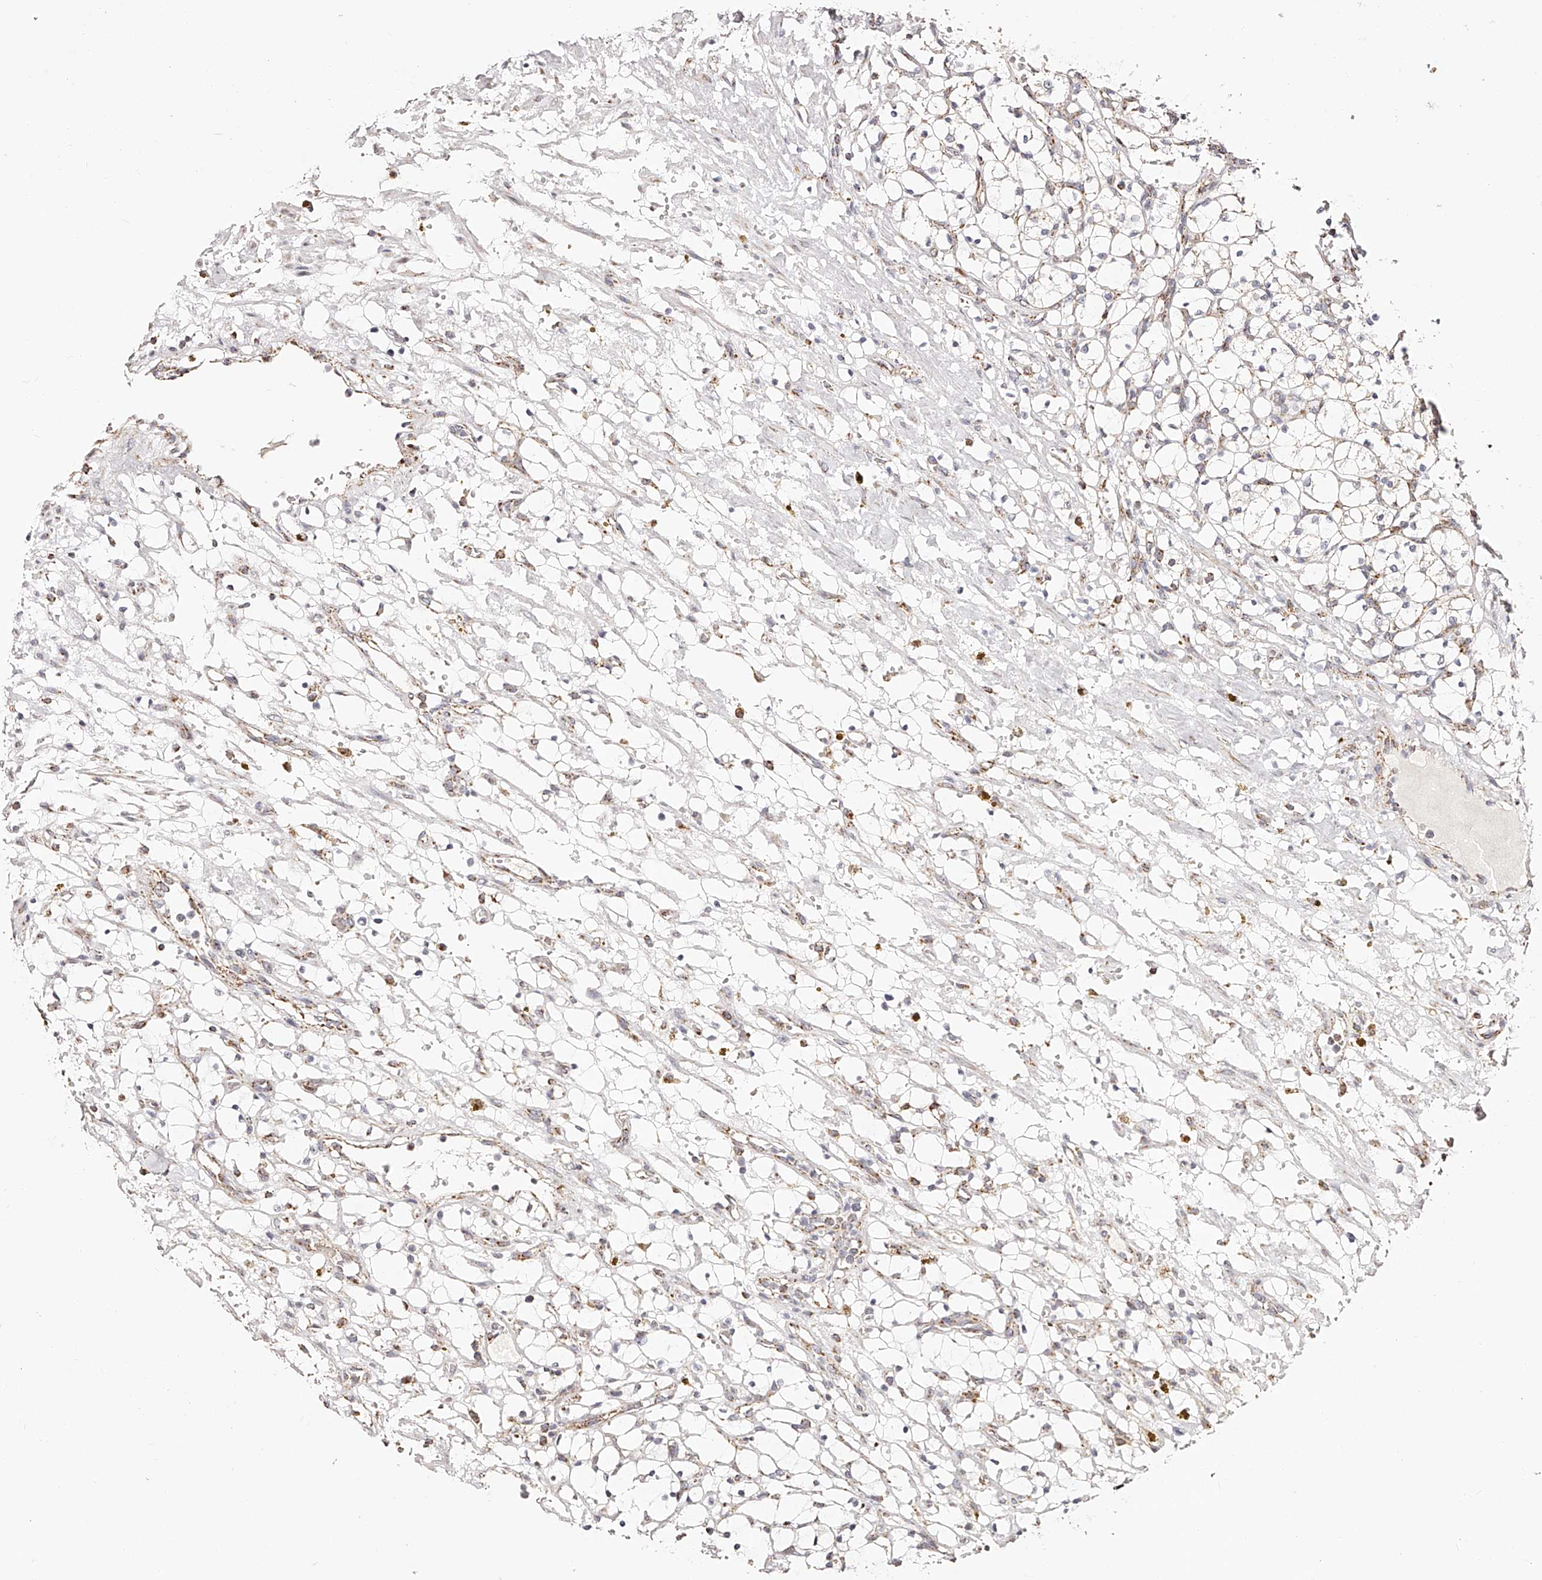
{"staining": {"intensity": "negative", "quantity": "none", "location": "none"}, "tissue": "renal cancer", "cell_type": "Tumor cells", "image_type": "cancer", "snomed": [{"axis": "morphology", "description": "Adenocarcinoma, NOS"}, {"axis": "topography", "description": "Kidney"}], "caption": "IHC of adenocarcinoma (renal) demonstrates no positivity in tumor cells.", "gene": "NDUFV3", "patient": {"sex": "female", "age": 69}}